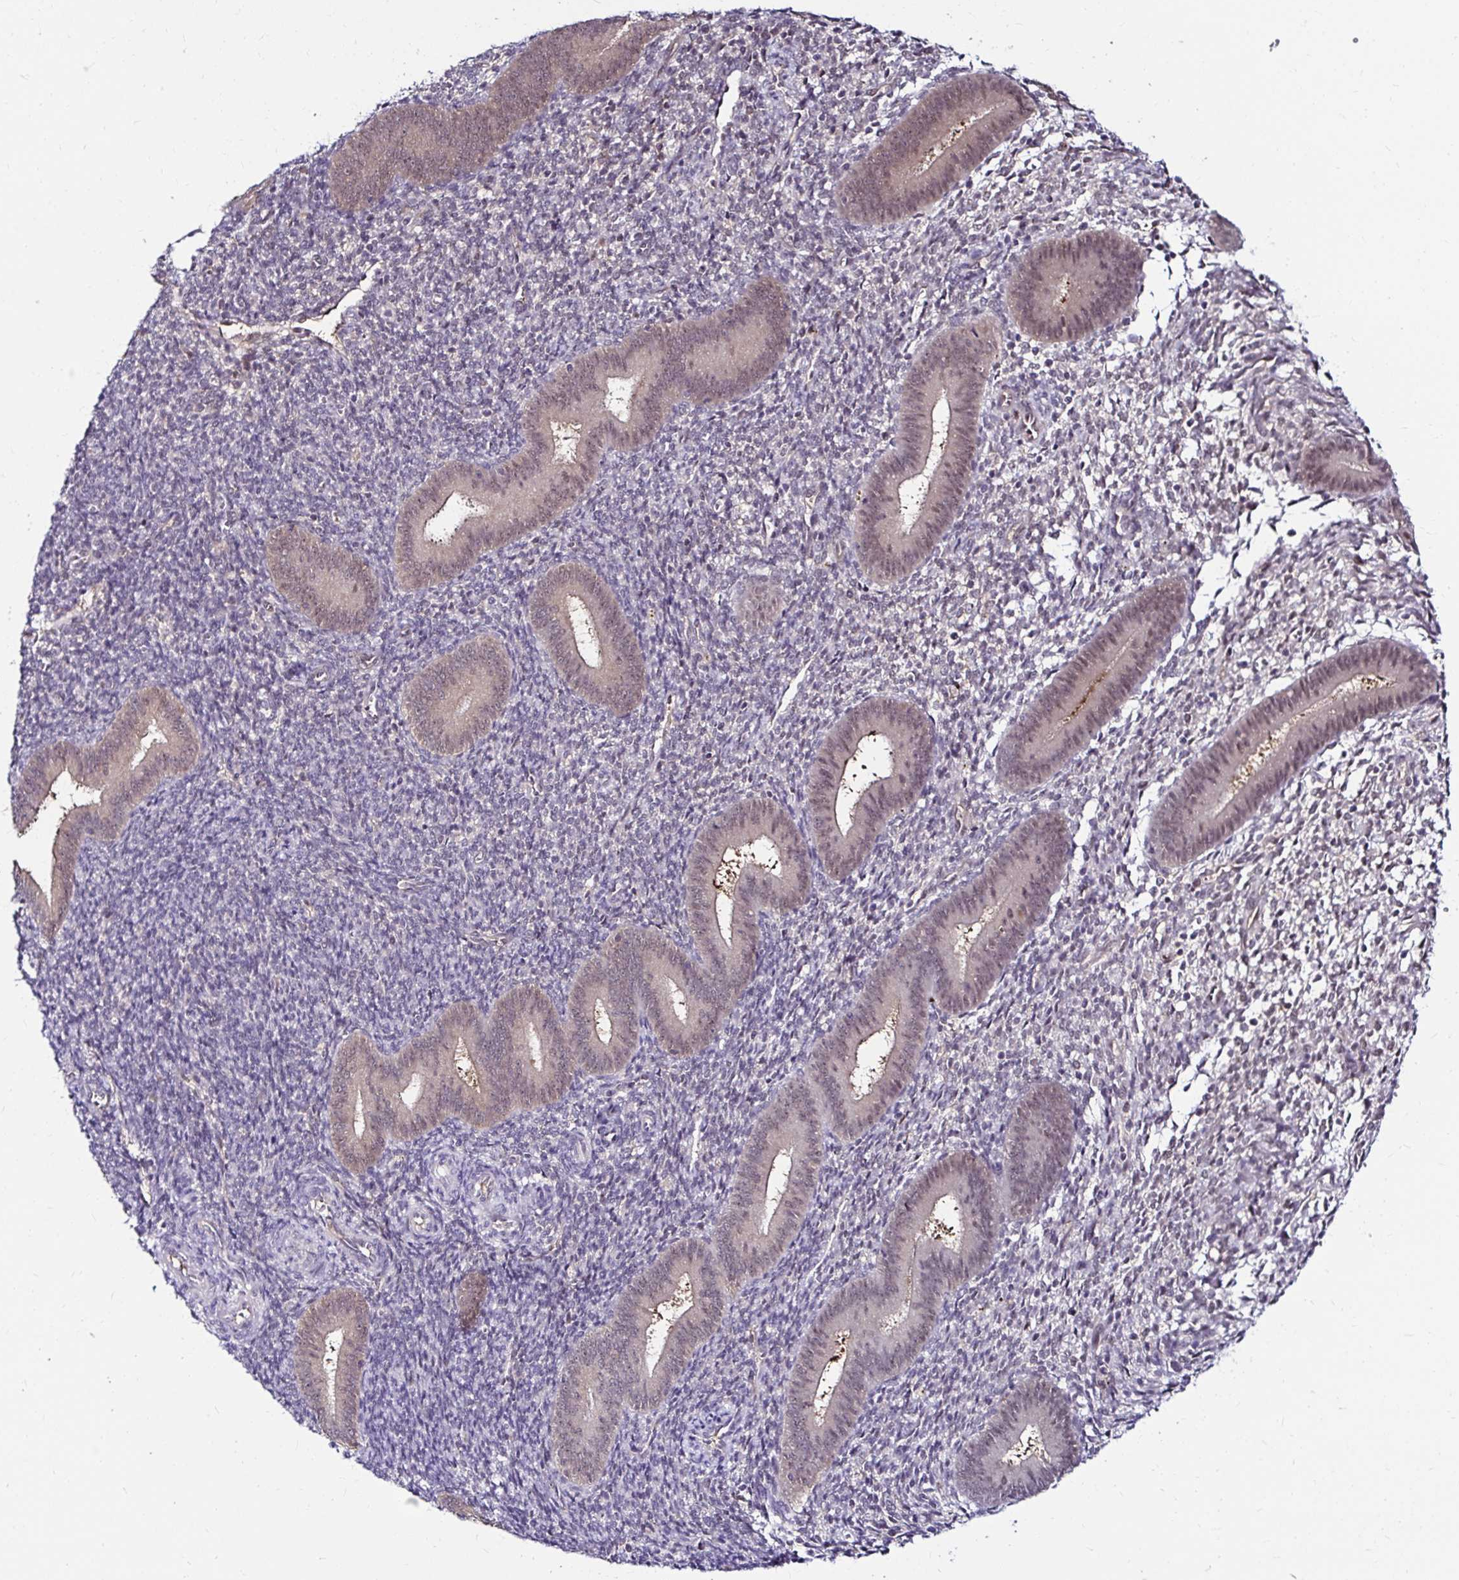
{"staining": {"intensity": "weak", "quantity": "<25%", "location": "nuclear"}, "tissue": "endometrium", "cell_type": "Cells in endometrial stroma", "image_type": "normal", "snomed": [{"axis": "morphology", "description": "Normal tissue, NOS"}, {"axis": "topography", "description": "Endometrium"}], "caption": "IHC of normal human endometrium exhibits no staining in cells in endometrial stroma.", "gene": "PSMD3", "patient": {"sex": "female", "age": 25}}